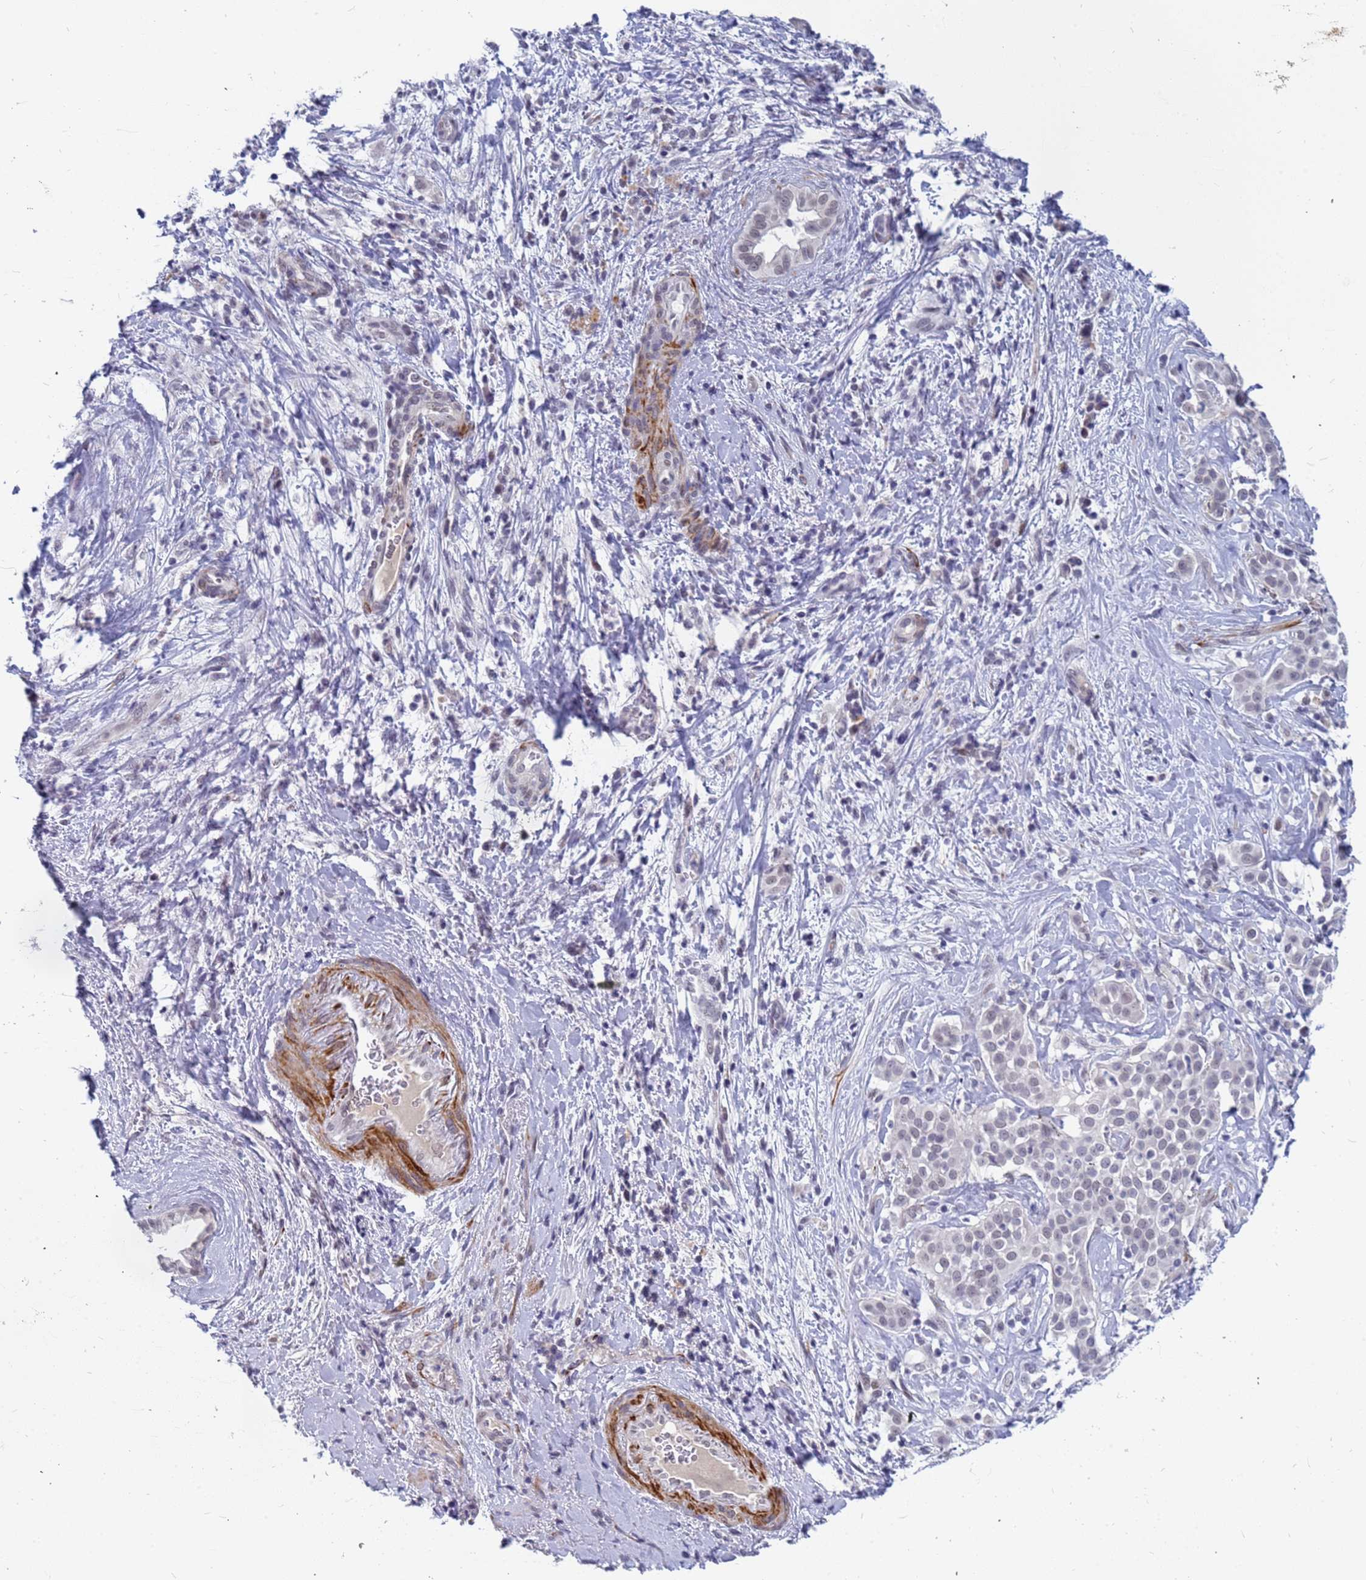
{"staining": {"intensity": "weak", "quantity": "25%-75%", "location": "nuclear"}, "tissue": "liver cancer", "cell_type": "Tumor cells", "image_type": "cancer", "snomed": [{"axis": "morphology", "description": "Cholangiocarcinoma"}, {"axis": "topography", "description": "Liver"}], "caption": "Immunohistochemical staining of human liver cancer shows low levels of weak nuclear positivity in approximately 25%-75% of tumor cells. (Brightfield microscopy of DAB IHC at high magnification).", "gene": "CXorf65", "patient": {"sex": "male", "age": 67}}